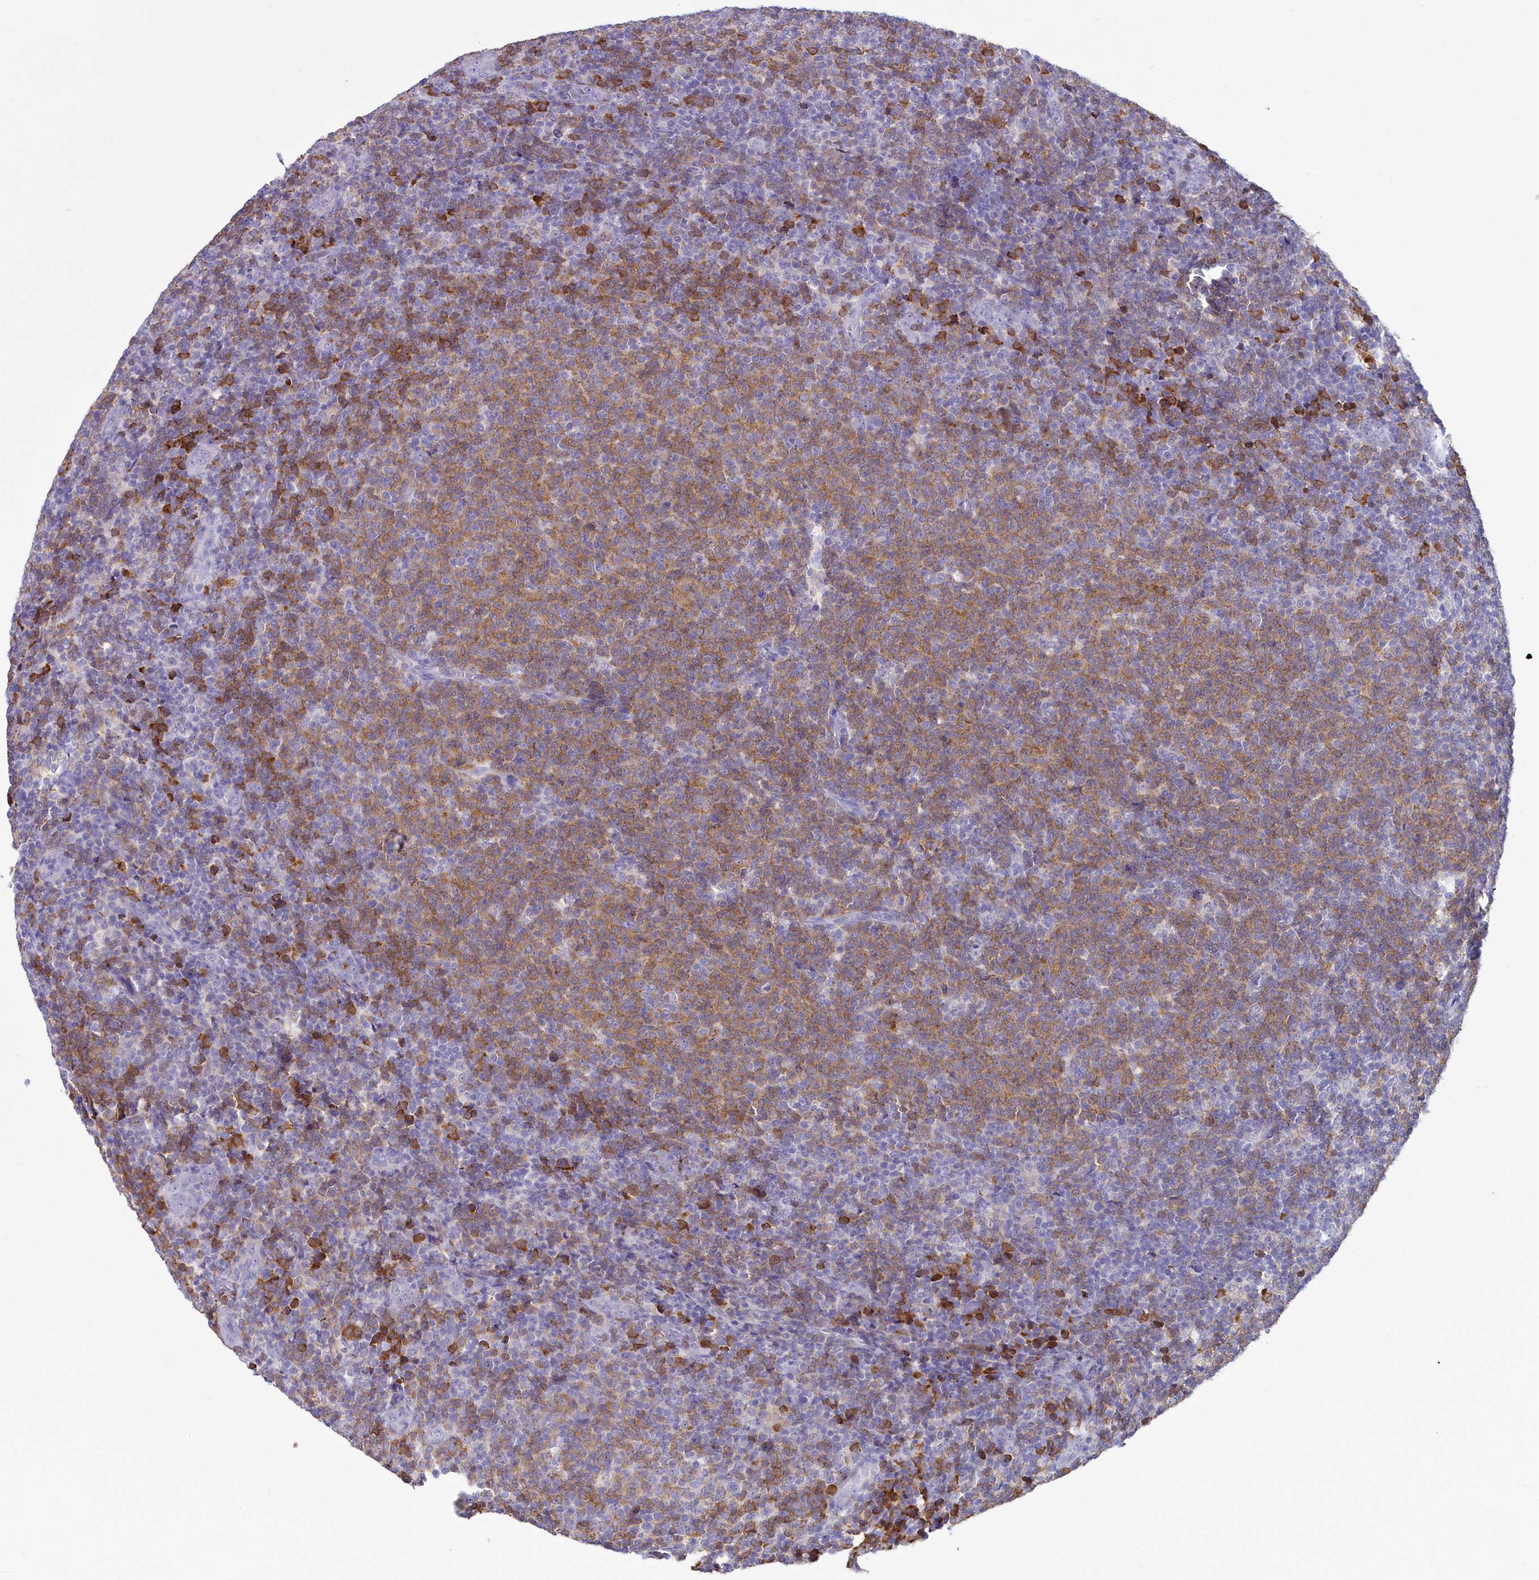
{"staining": {"intensity": "moderate", "quantity": "25%-75%", "location": "cytoplasmic/membranous"}, "tissue": "lymphoma", "cell_type": "Tumor cells", "image_type": "cancer", "snomed": [{"axis": "morphology", "description": "Malignant lymphoma, non-Hodgkin's type, Low grade"}, {"axis": "topography", "description": "Lymph node"}], "caption": "Protein analysis of lymphoma tissue displays moderate cytoplasmic/membranous positivity in about 25%-75% of tumor cells. Nuclei are stained in blue.", "gene": "BLNK", "patient": {"sex": "male", "age": 66}}